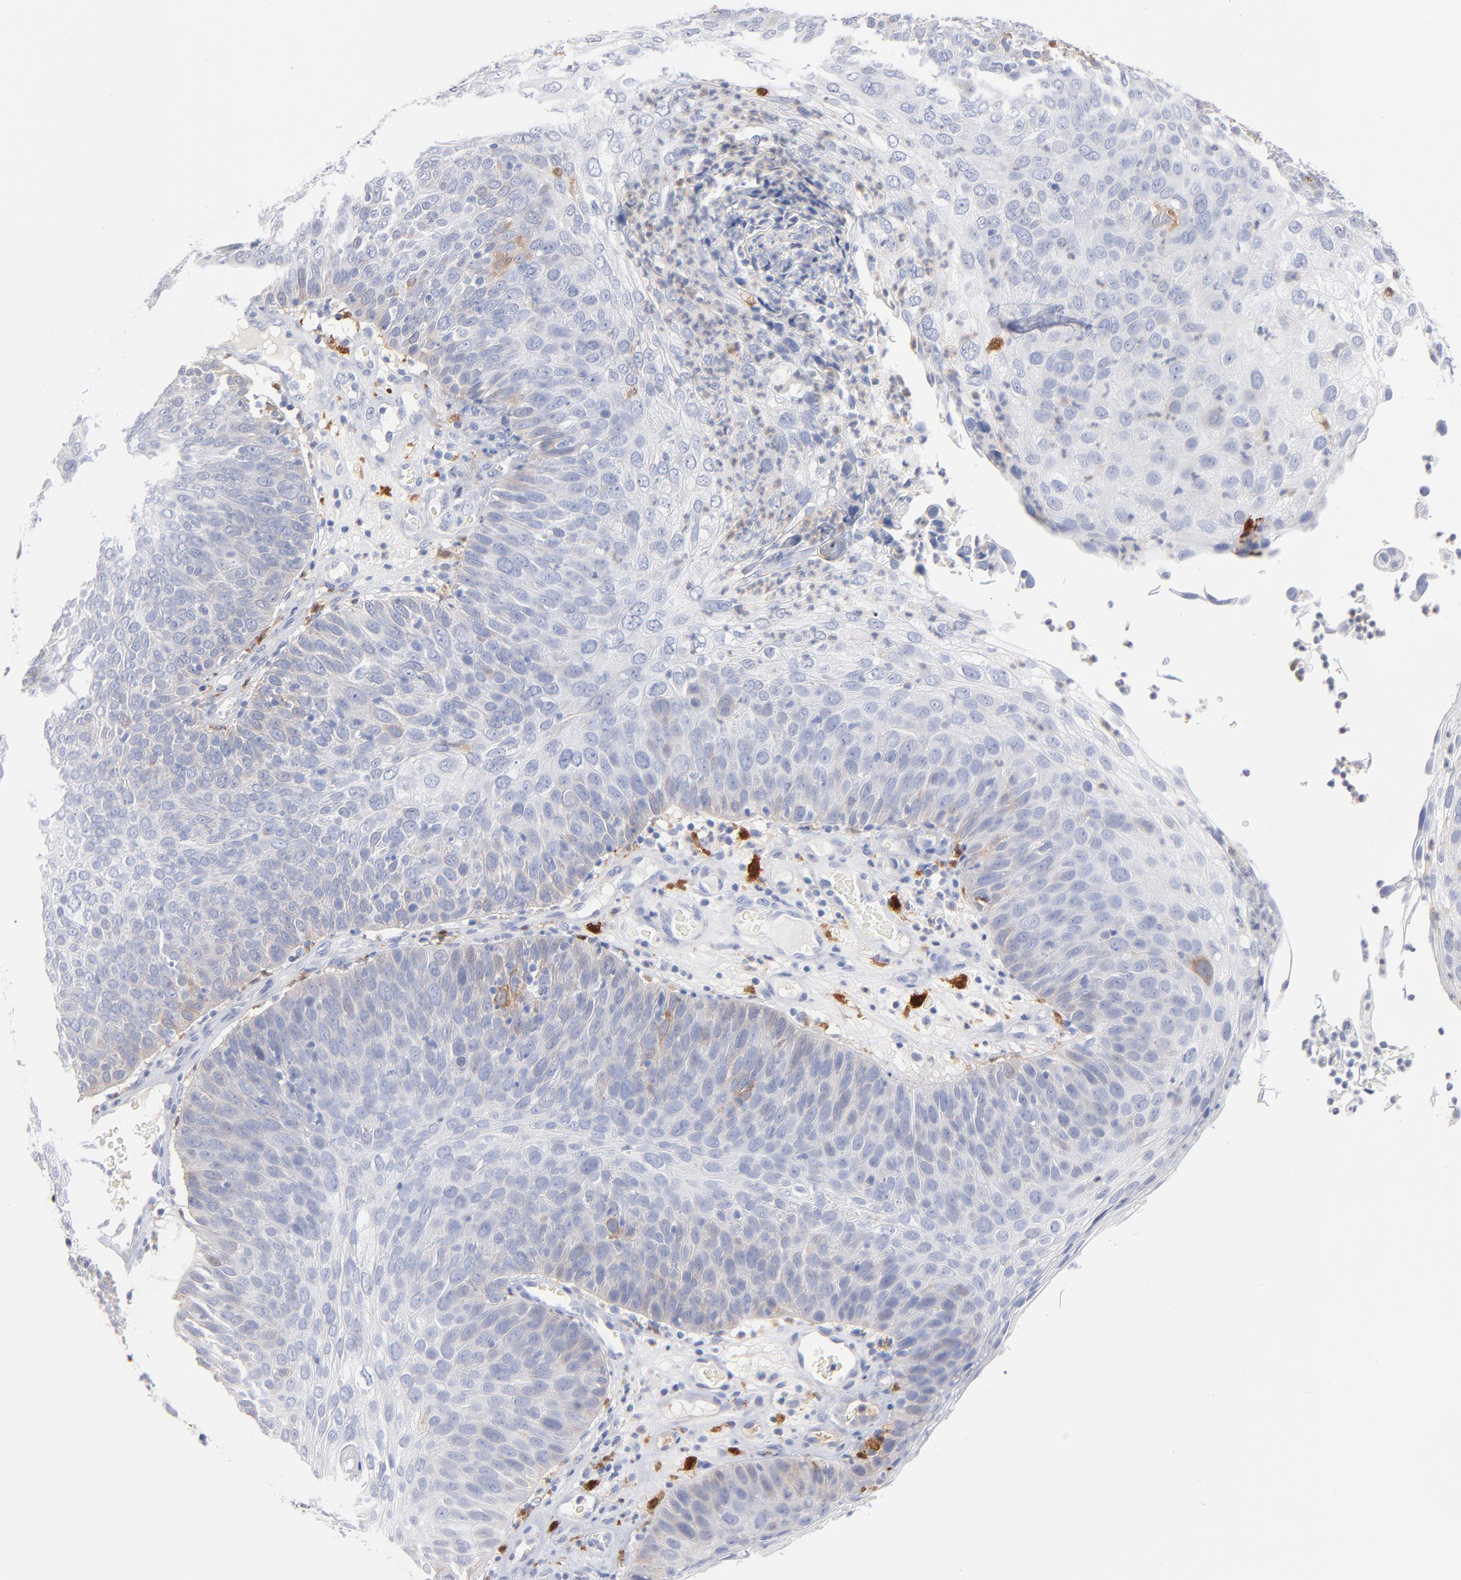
{"staining": {"intensity": "negative", "quantity": "none", "location": "none"}, "tissue": "skin cancer", "cell_type": "Tumor cells", "image_type": "cancer", "snomed": [{"axis": "morphology", "description": "Squamous cell carcinoma, NOS"}, {"axis": "topography", "description": "Skin"}], "caption": "Immunohistochemical staining of human skin squamous cell carcinoma reveals no significant staining in tumor cells.", "gene": "IFIT2", "patient": {"sex": "male", "age": 87}}